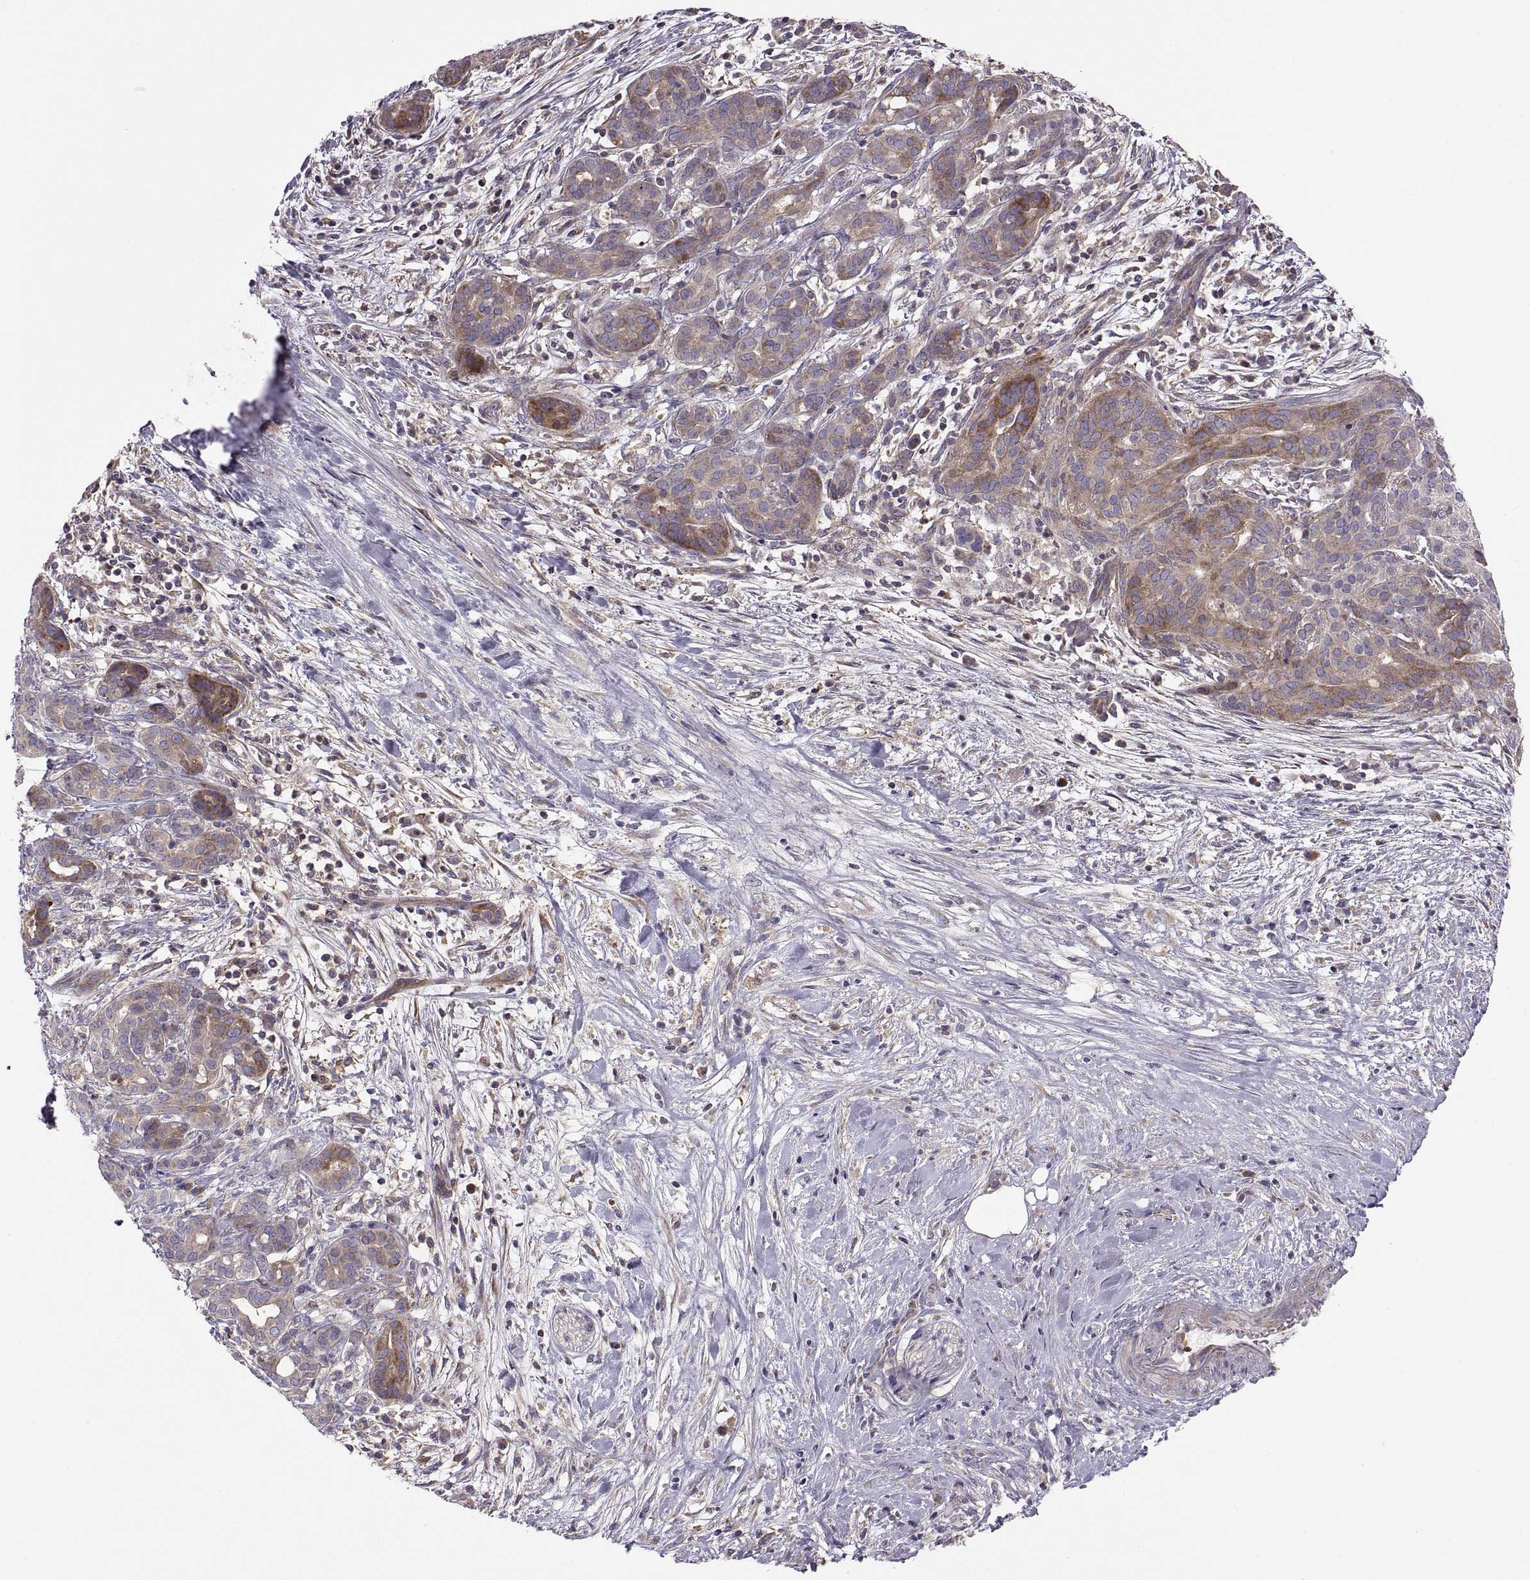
{"staining": {"intensity": "strong", "quantity": "<25%", "location": "cytoplasmic/membranous"}, "tissue": "pancreatic cancer", "cell_type": "Tumor cells", "image_type": "cancer", "snomed": [{"axis": "morphology", "description": "Adenocarcinoma, NOS"}, {"axis": "topography", "description": "Pancreas"}], "caption": "Protein staining of pancreatic adenocarcinoma tissue displays strong cytoplasmic/membranous staining in about <25% of tumor cells. The protein is stained brown, and the nuclei are stained in blue (DAB IHC with brightfield microscopy, high magnification).", "gene": "SPATA32", "patient": {"sex": "male", "age": 44}}